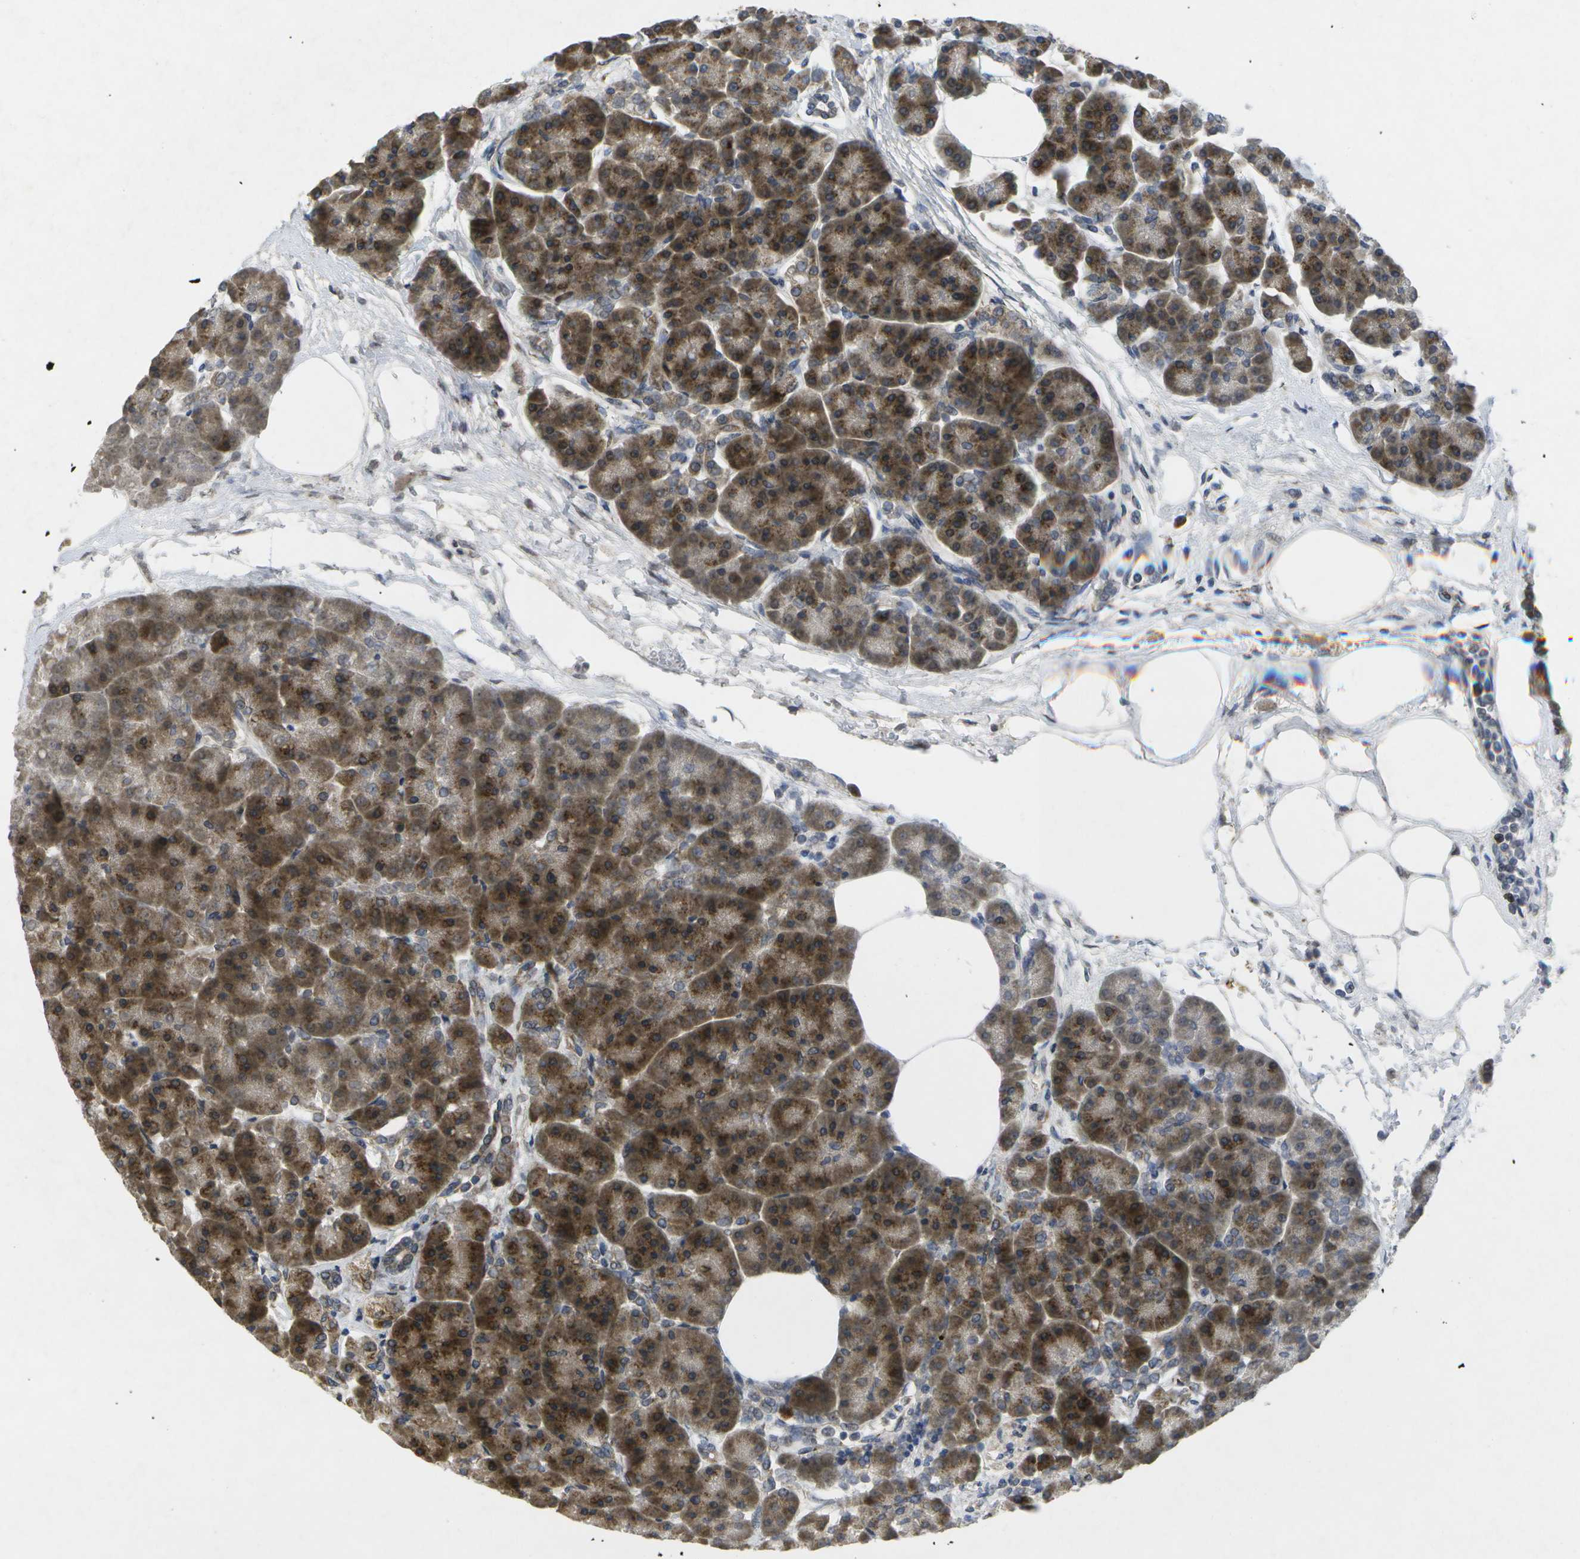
{"staining": {"intensity": "strong", "quantity": ">75%", "location": "cytoplasmic/membranous"}, "tissue": "pancreas", "cell_type": "Exocrine glandular cells", "image_type": "normal", "snomed": [{"axis": "morphology", "description": "Normal tissue, NOS"}, {"axis": "topography", "description": "Pancreas"}], "caption": "Pancreas stained with immunohistochemistry exhibits strong cytoplasmic/membranous staining in about >75% of exocrine glandular cells. The staining was performed using DAB, with brown indicating positive protein expression. Nuclei are stained blue with hematoxylin.", "gene": "KDELR1", "patient": {"sex": "female", "age": 70}}